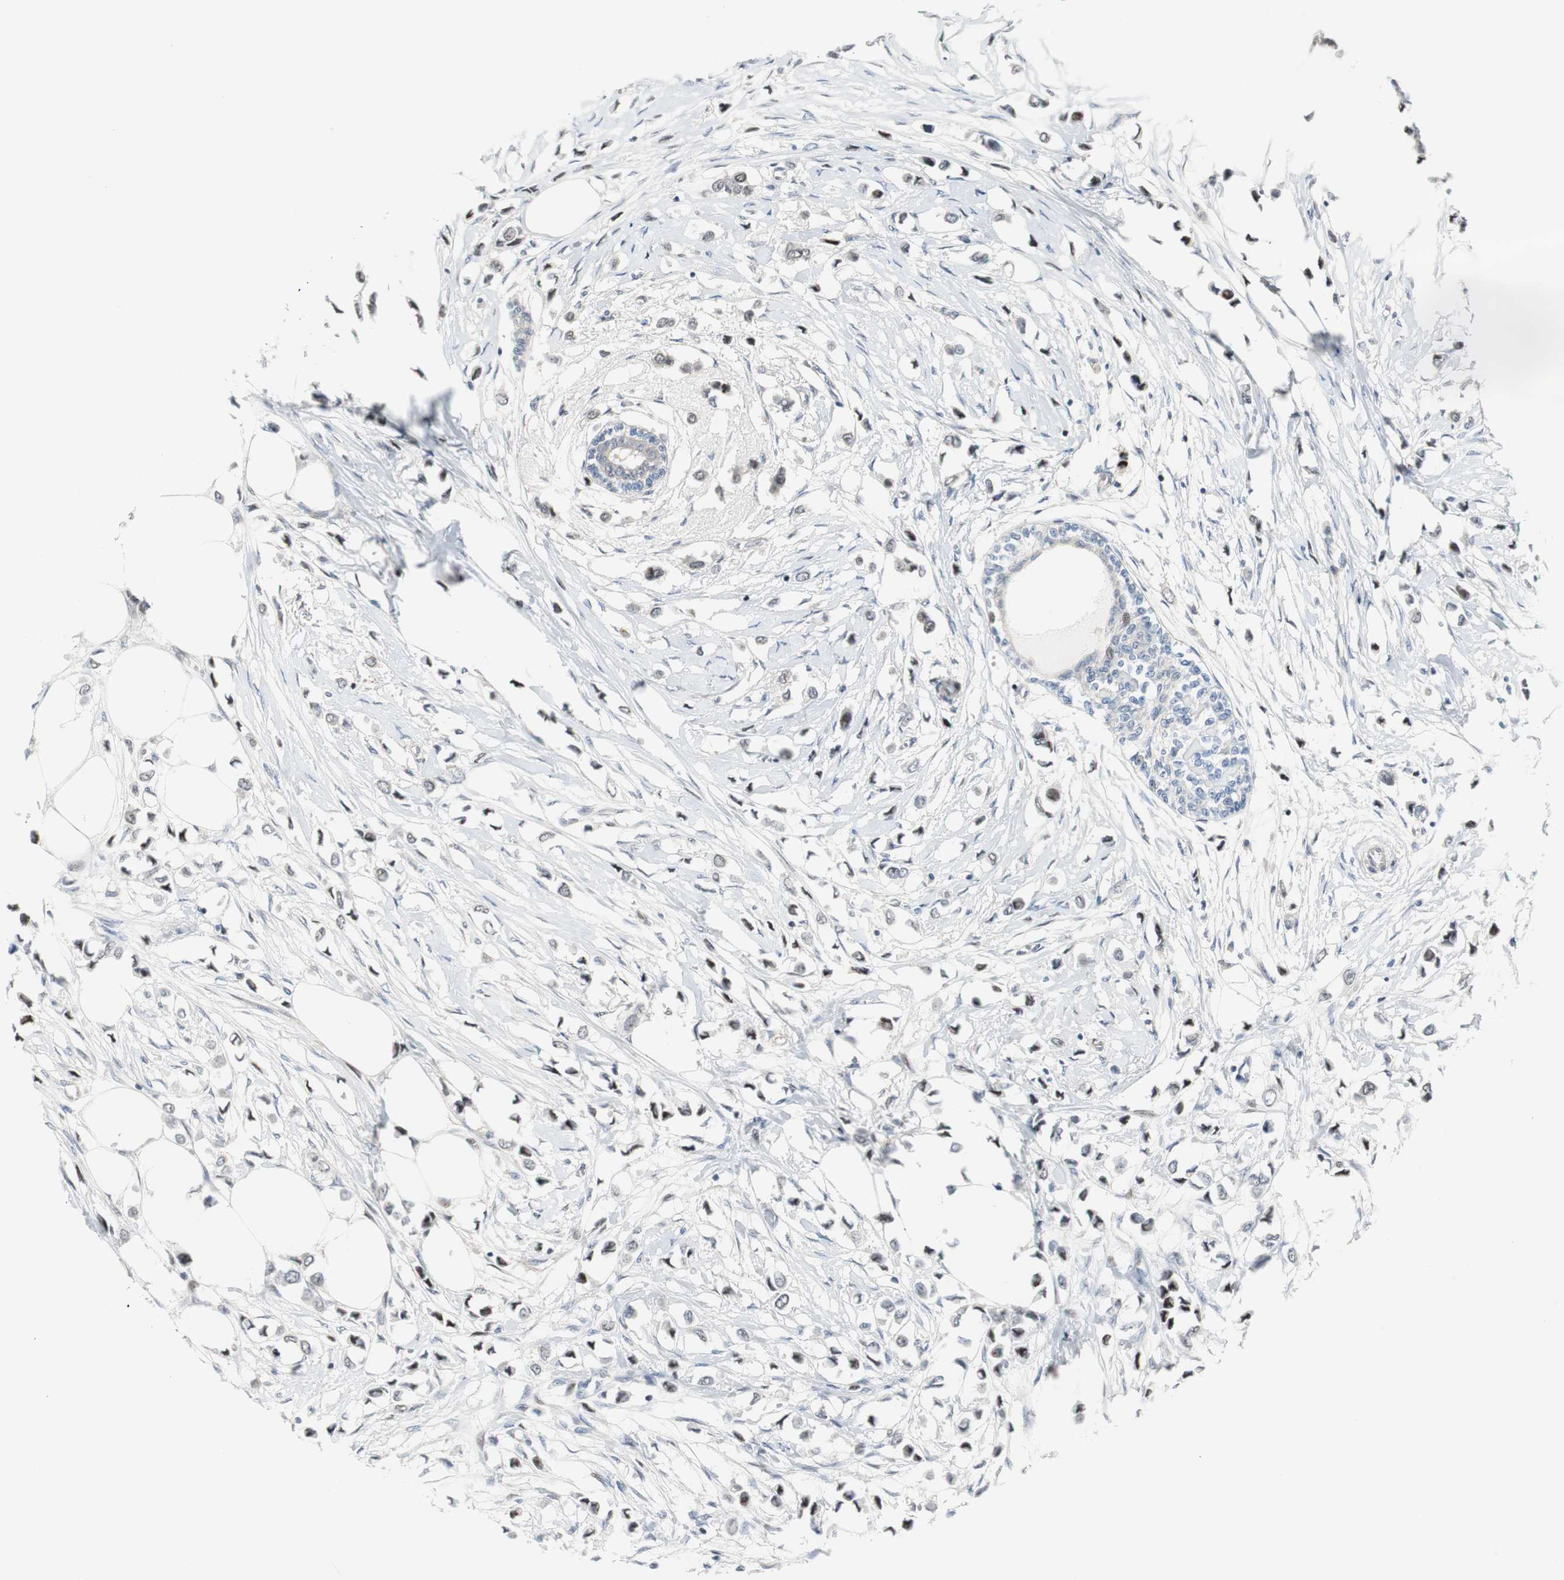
{"staining": {"intensity": "moderate", "quantity": "<25%", "location": "nuclear"}, "tissue": "breast cancer", "cell_type": "Tumor cells", "image_type": "cancer", "snomed": [{"axis": "morphology", "description": "Lobular carcinoma"}, {"axis": "topography", "description": "Breast"}], "caption": "Breast lobular carcinoma stained with a protein marker demonstrates moderate staining in tumor cells.", "gene": "RAD1", "patient": {"sex": "female", "age": 51}}